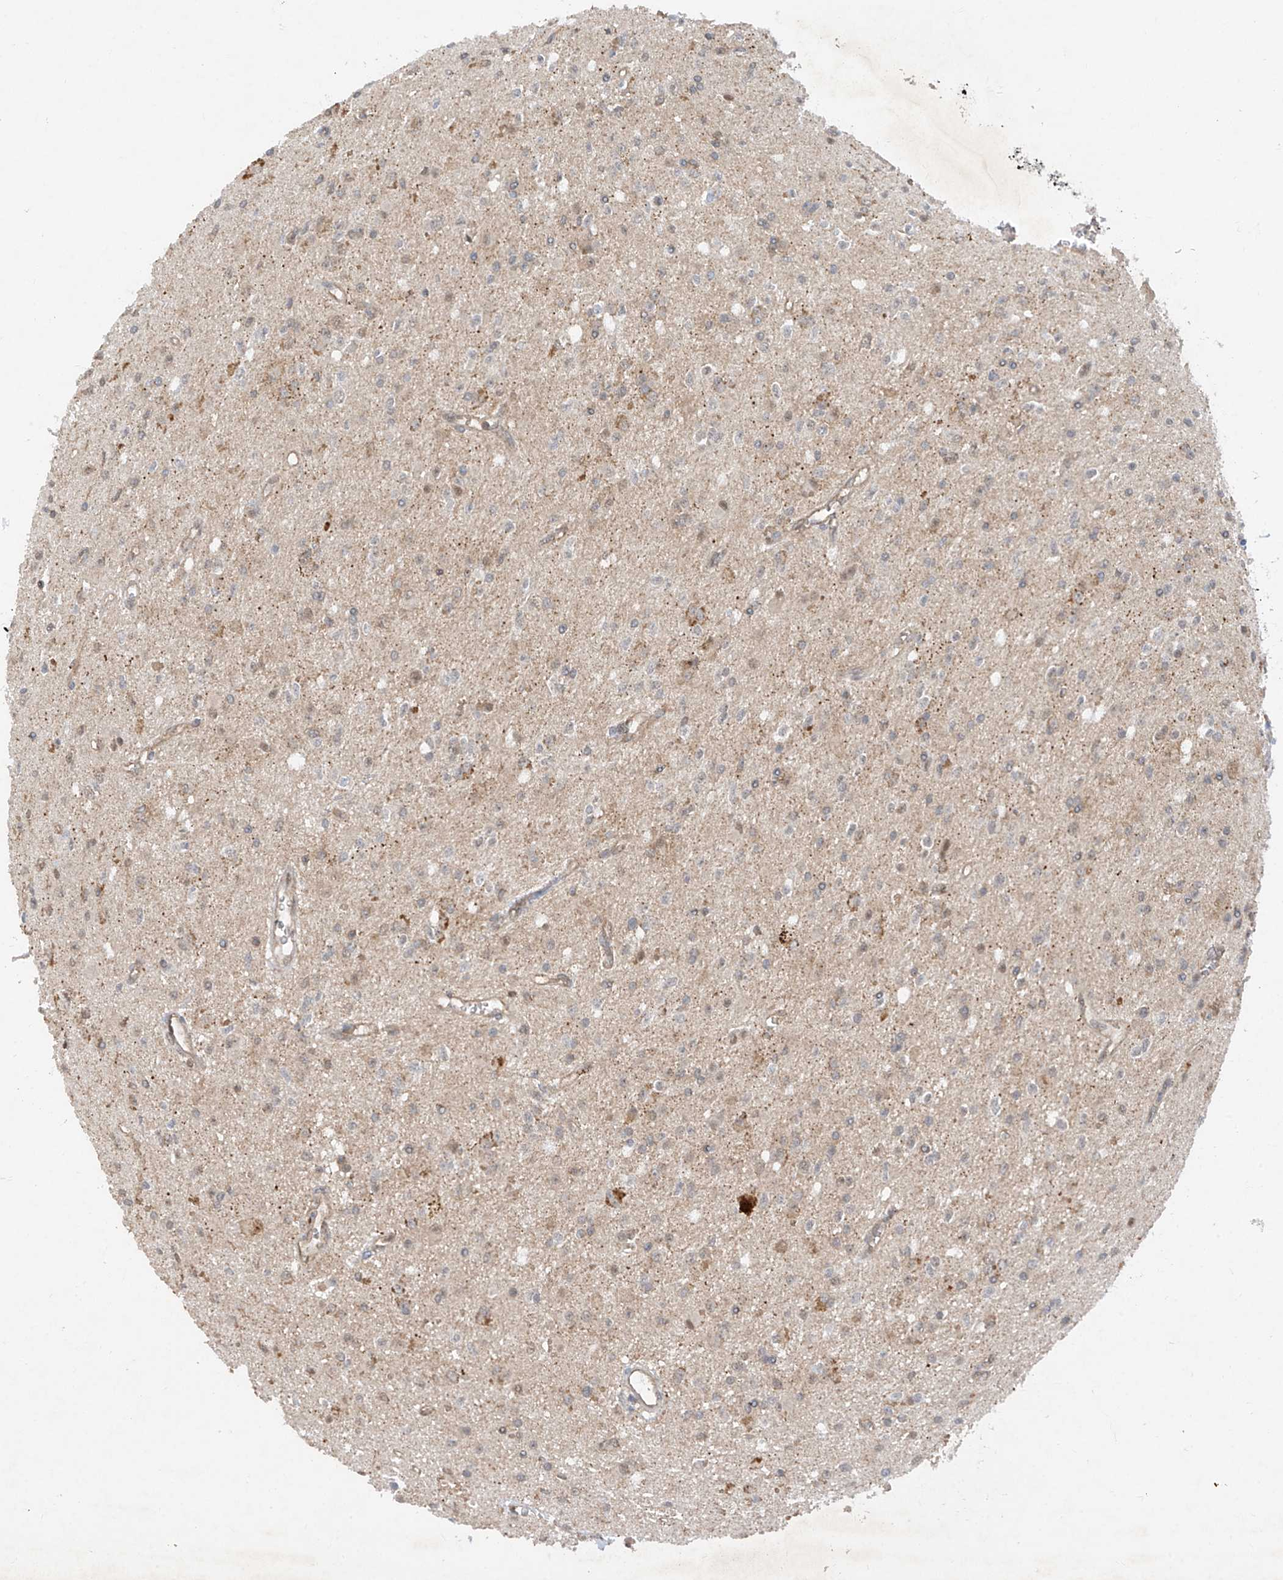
{"staining": {"intensity": "negative", "quantity": "none", "location": "none"}, "tissue": "glioma", "cell_type": "Tumor cells", "image_type": "cancer", "snomed": [{"axis": "morphology", "description": "Glioma, malignant, High grade"}, {"axis": "topography", "description": "Brain"}], "caption": "High magnification brightfield microscopy of glioma stained with DAB (3,3'-diaminobenzidine) (brown) and counterstained with hematoxylin (blue): tumor cells show no significant positivity.", "gene": "ZNF358", "patient": {"sex": "male", "age": 34}}